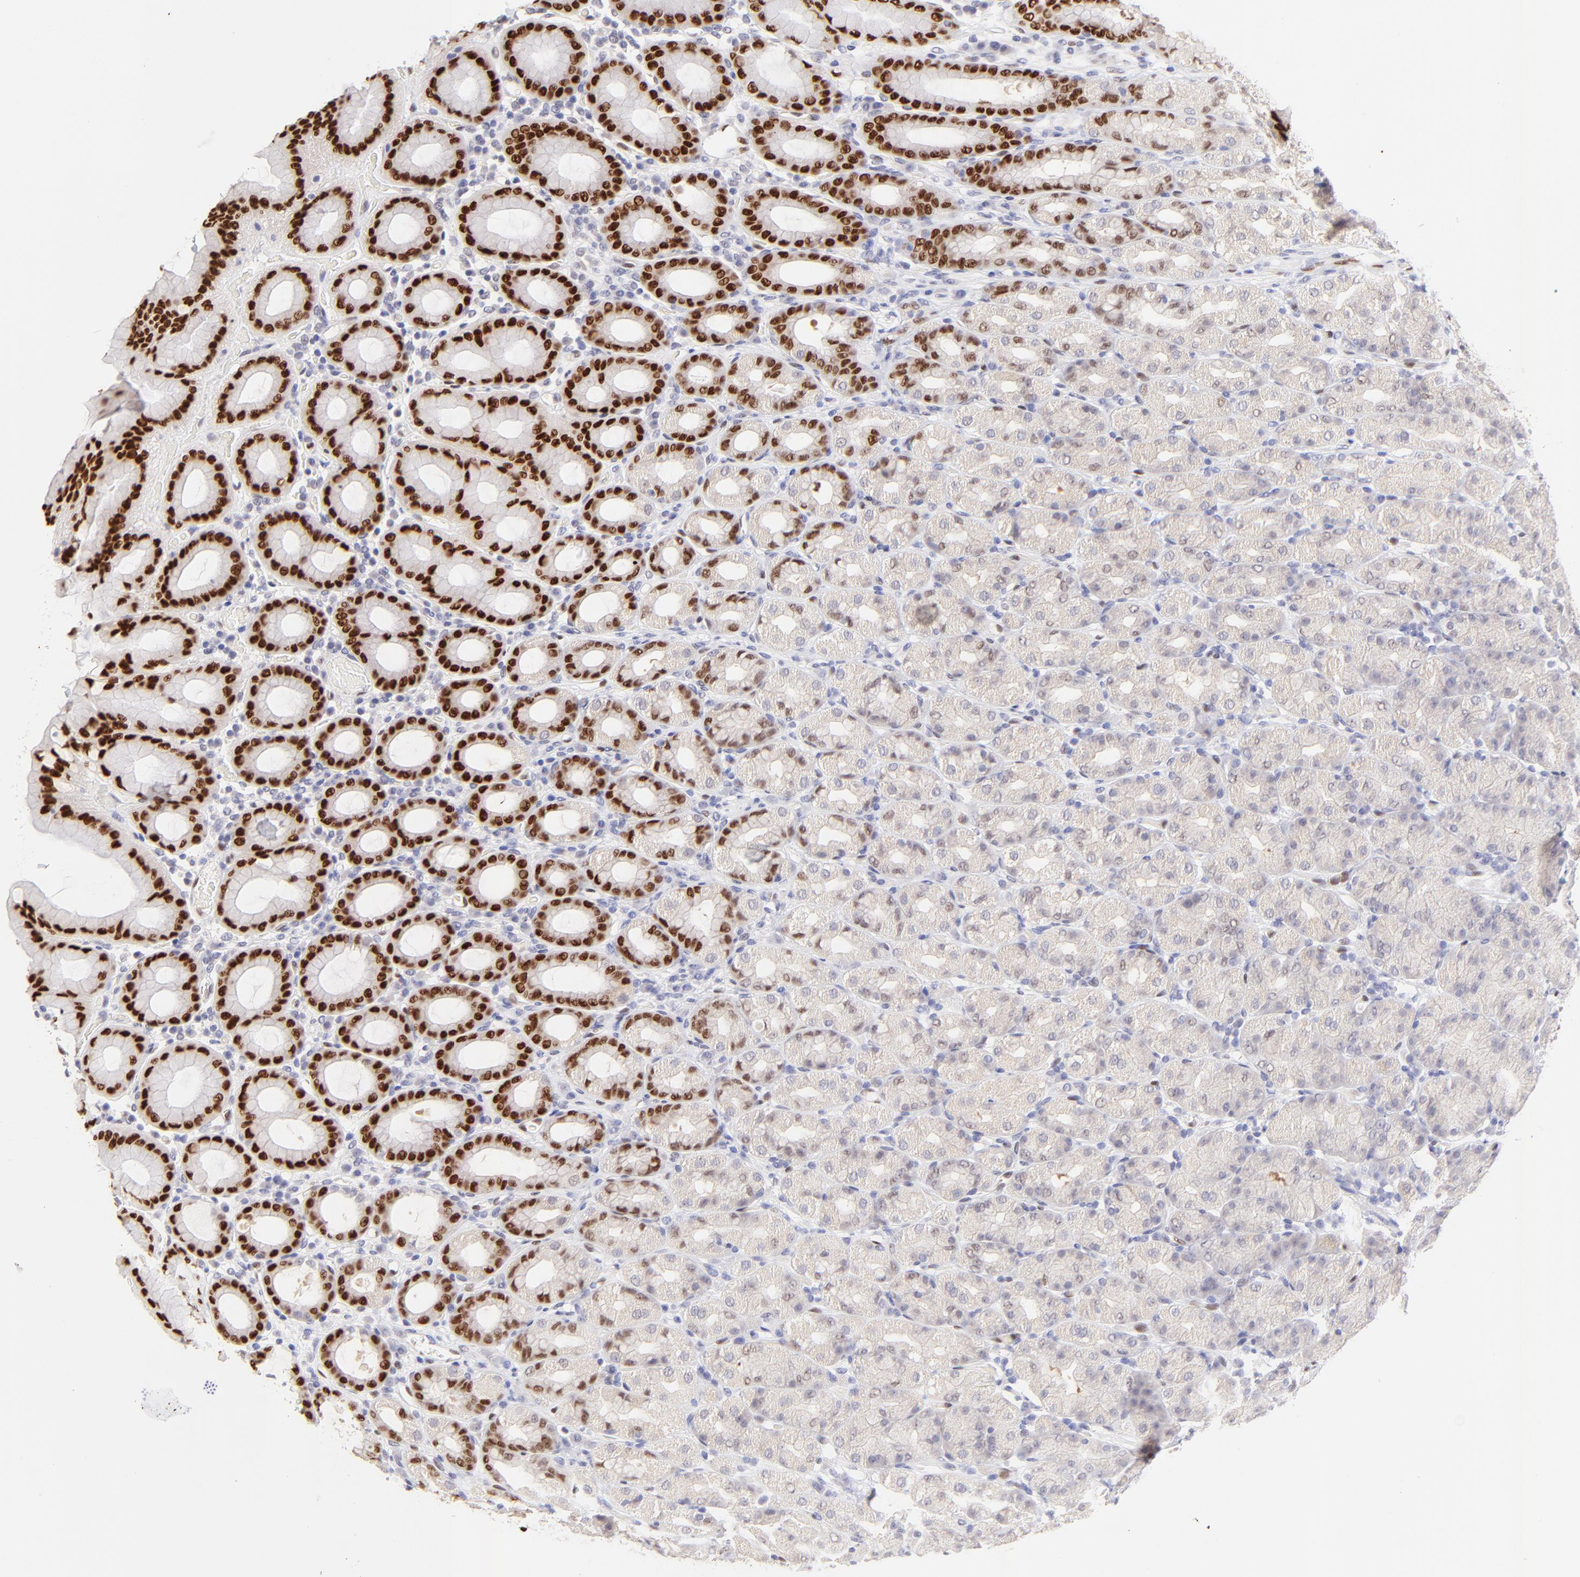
{"staining": {"intensity": "strong", "quantity": "25%-75%", "location": "nuclear"}, "tissue": "stomach", "cell_type": "Glandular cells", "image_type": "normal", "snomed": [{"axis": "morphology", "description": "Normal tissue, NOS"}, {"axis": "topography", "description": "Stomach, upper"}], "caption": "The image demonstrates immunohistochemical staining of benign stomach. There is strong nuclear expression is present in approximately 25%-75% of glandular cells.", "gene": "KLF4", "patient": {"sex": "male", "age": 68}}